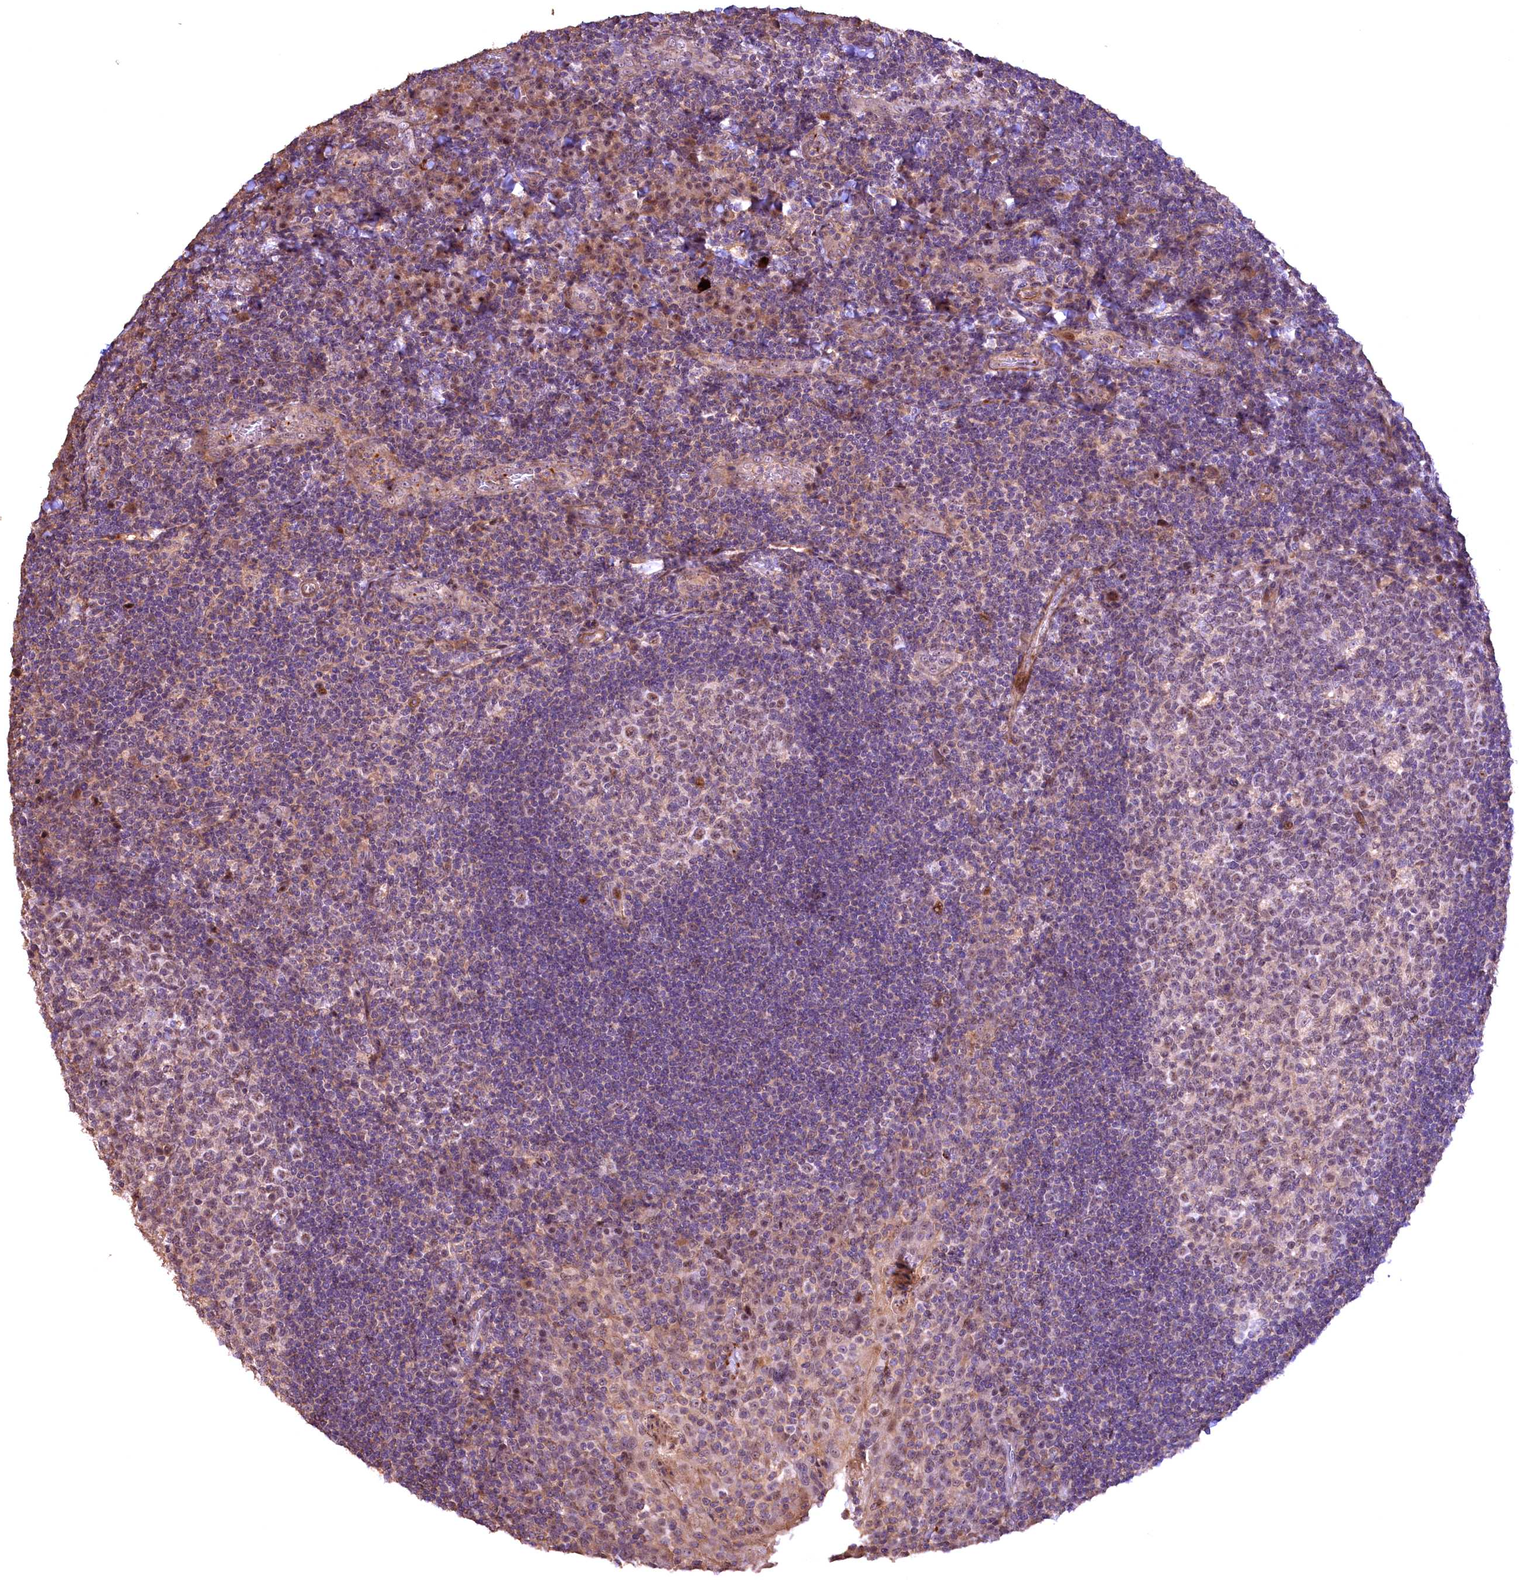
{"staining": {"intensity": "weak", "quantity": "<25%", "location": "nuclear"}, "tissue": "tonsil", "cell_type": "Germinal center cells", "image_type": "normal", "snomed": [{"axis": "morphology", "description": "Normal tissue, NOS"}, {"axis": "topography", "description": "Tonsil"}], "caption": "Immunohistochemistry of unremarkable human tonsil exhibits no expression in germinal center cells. (Immunohistochemistry (ihc), brightfield microscopy, high magnification).", "gene": "FUZ", "patient": {"sex": "male", "age": 17}}